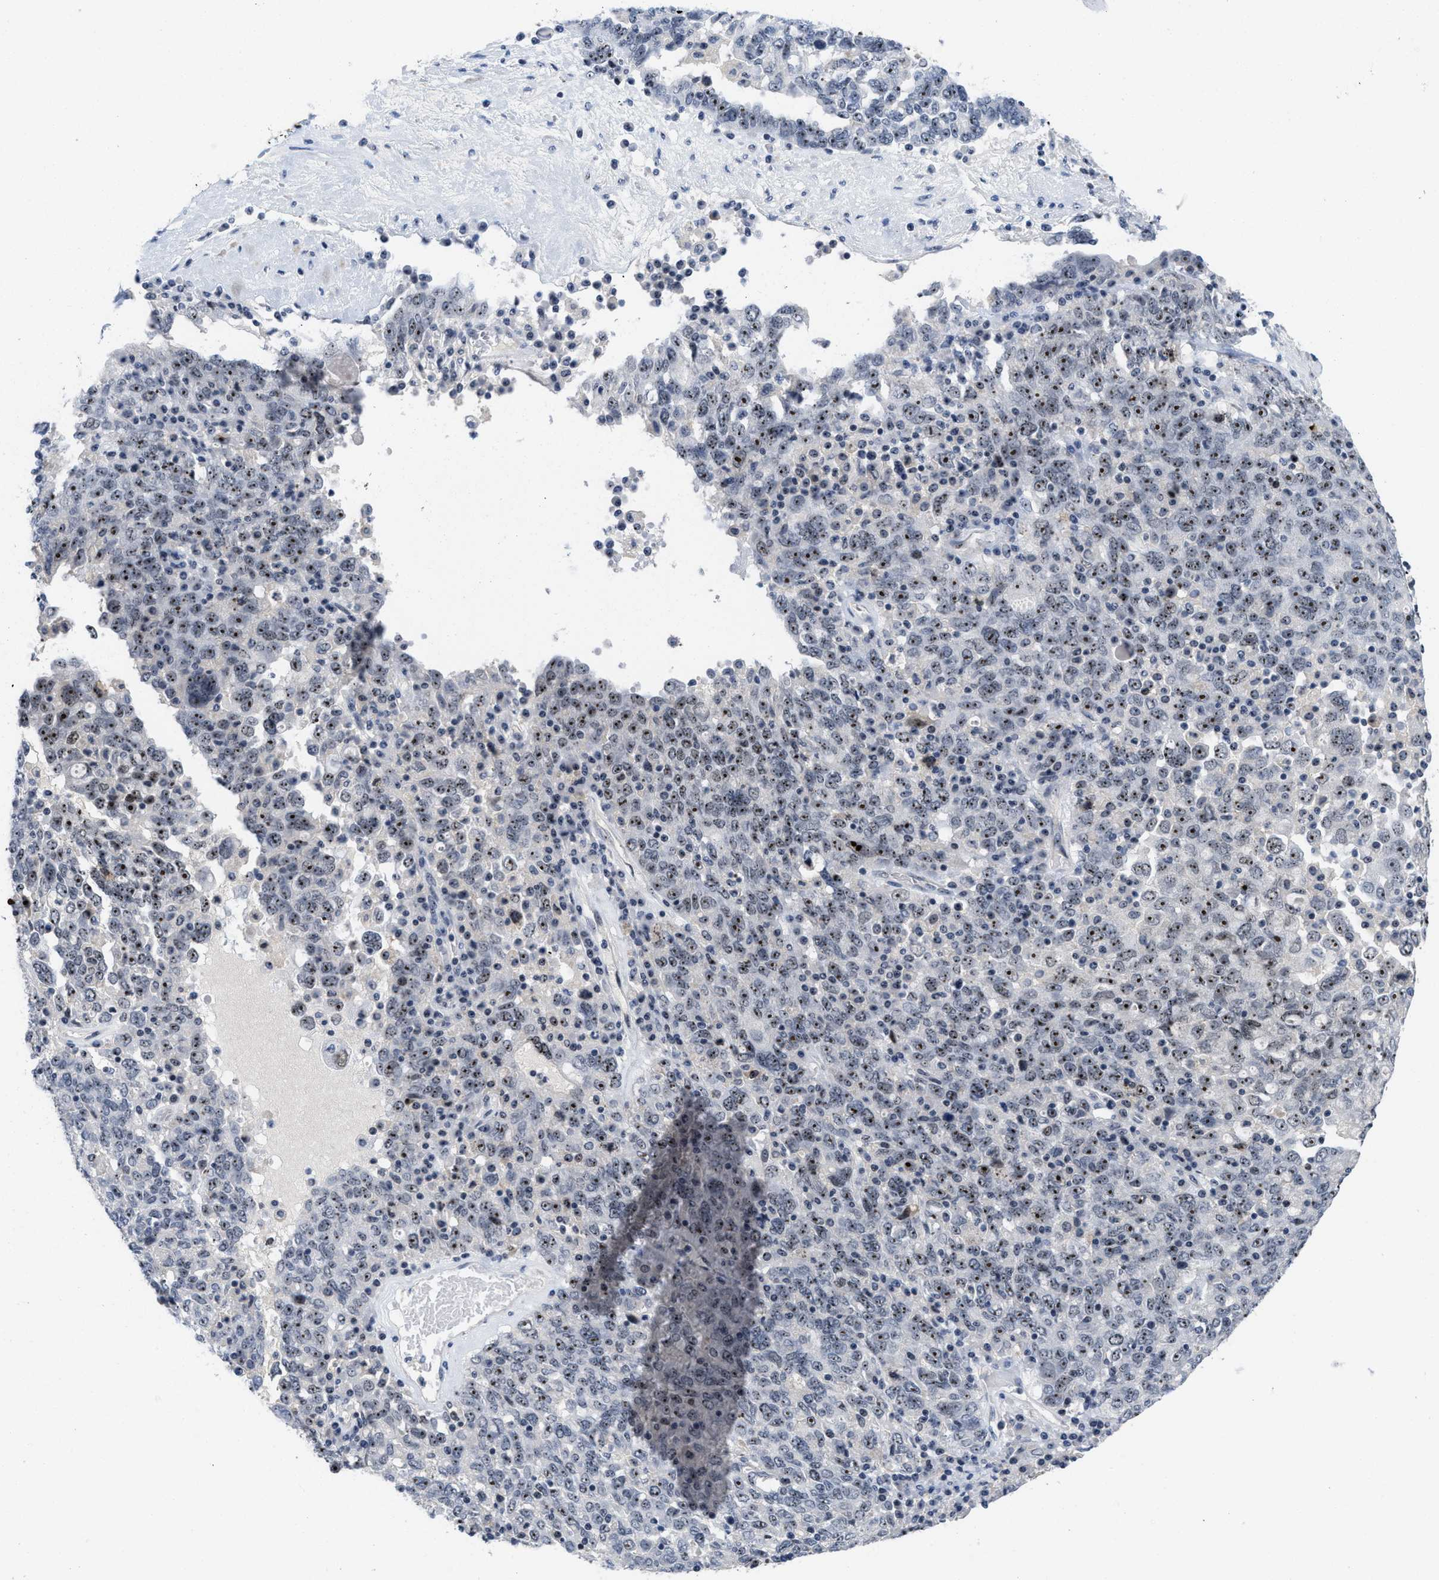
{"staining": {"intensity": "moderate", "quantity": ">75%", "location": "nuclear"}, "tissue": "ovarian cancer", "cell_type": "Tumor cells", "image_type": "cancer", "snomed": [{"axis": "morphology", "description": "Carcinoma, endometroid"}, {"axis": "topography", "description": "Ovary"}], "caption": "Ovarian endometroid carcinoma stained with a brown dye demonstrates moderate nuclear positive positivity in approximately >75% of tumor cells.", "gene": "NOP58", "patient": {"sex": "female", "age": 62}}